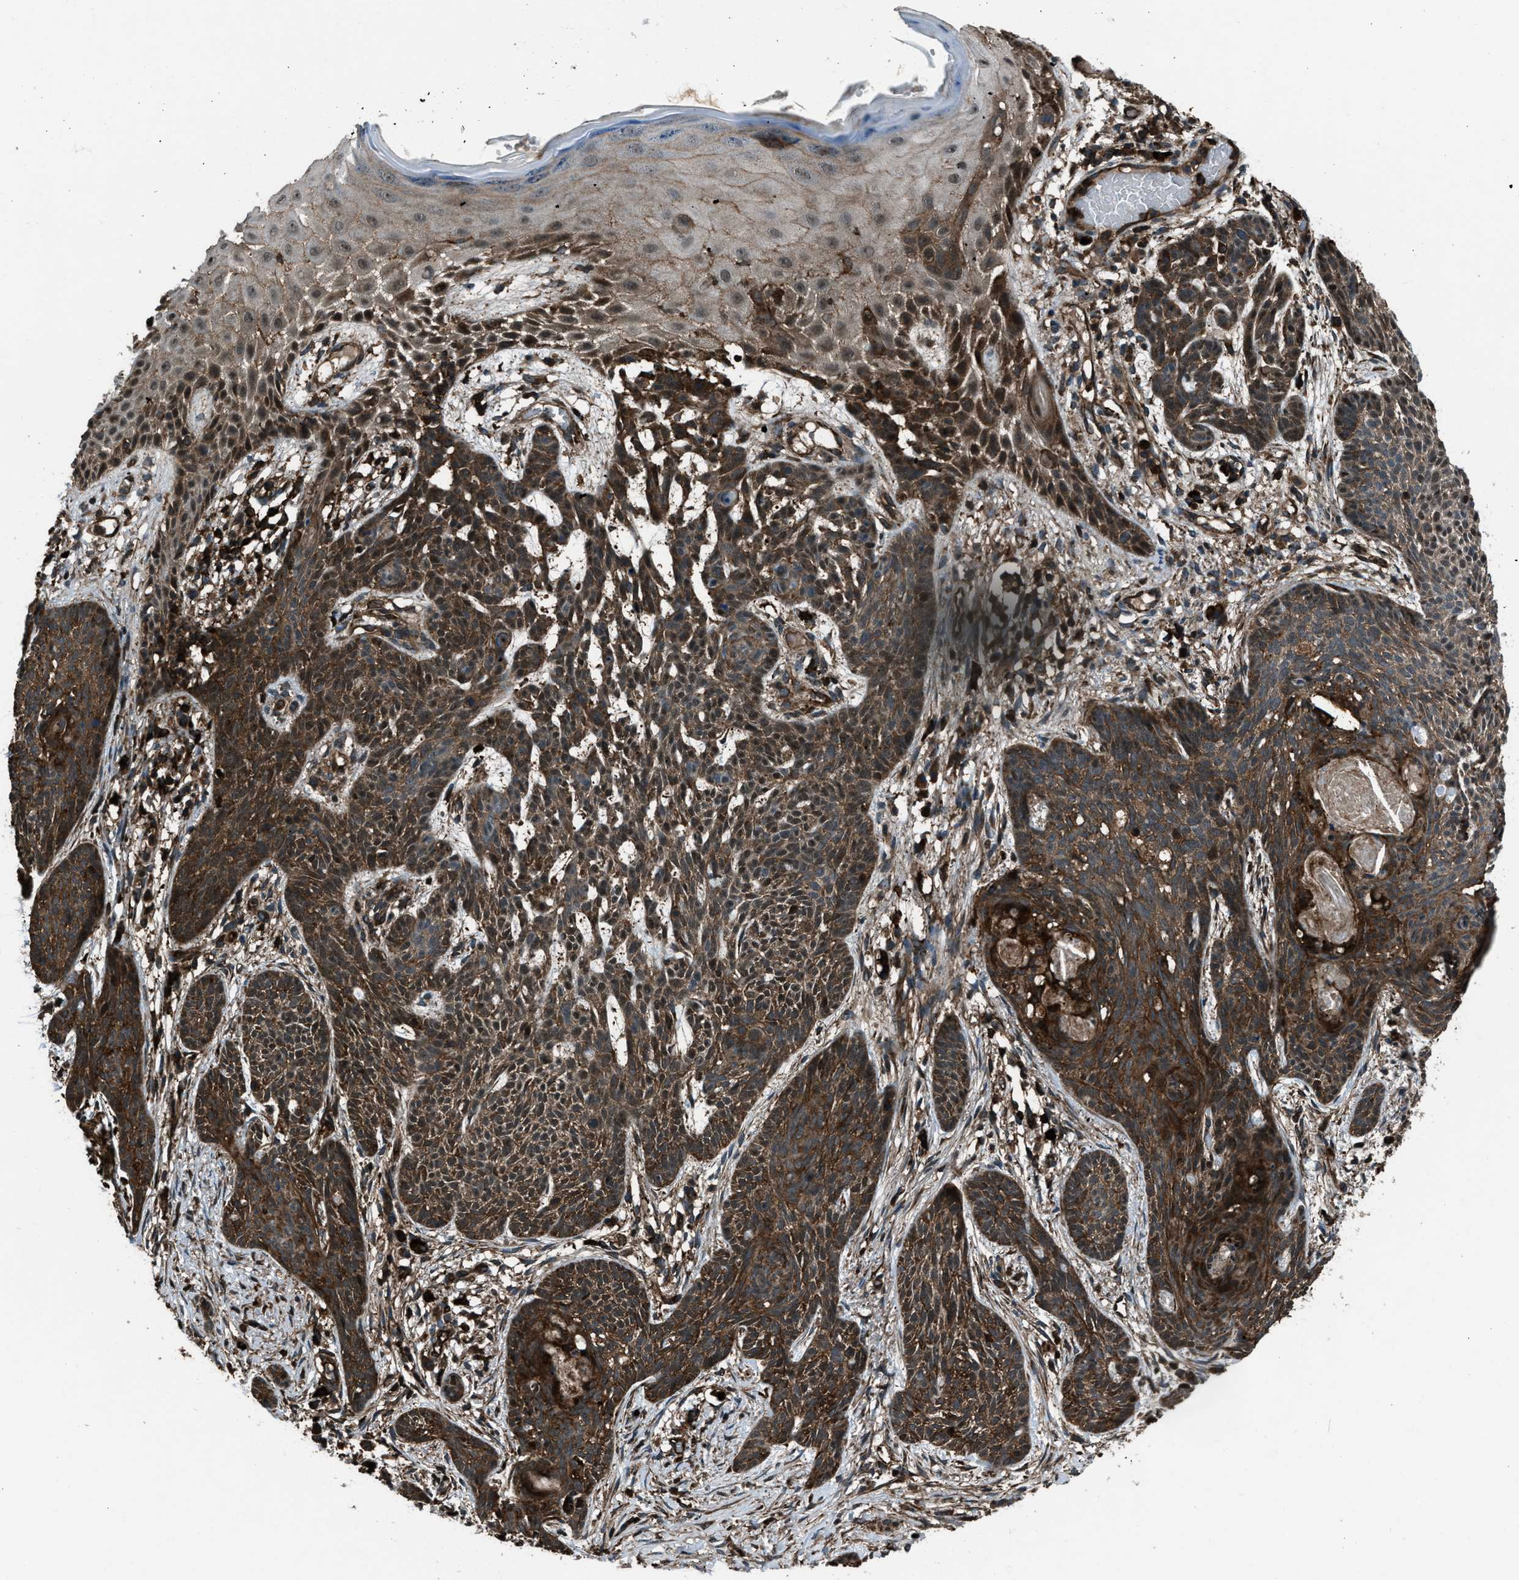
{"staining": {"intensity": "moderate", "quantity": ">75%", "location": "cytoplasmic/membranous,nuclear"}, "tissue": "skin cancer", "cell_type": "Tumor cells", "image_type": "cancer", "snomed": [{"axis": "morphology", "description": "Basal cell carcinoma"}, {"axis": "topography", "description": "Skin"}], "caption": "DAB (3,3'-diaminobenzidine) immunohistochemical staining of human basal cell carcinoma (skin) exhibits moderate cytoplasmic/membranous and nuclear protein positivity in approximately >75% of tumor cells. (Brightfield microscopy of DAB IHC at high magnification).", "gene": "SNX30", "patient": {"sex": "female", "age": 59}}